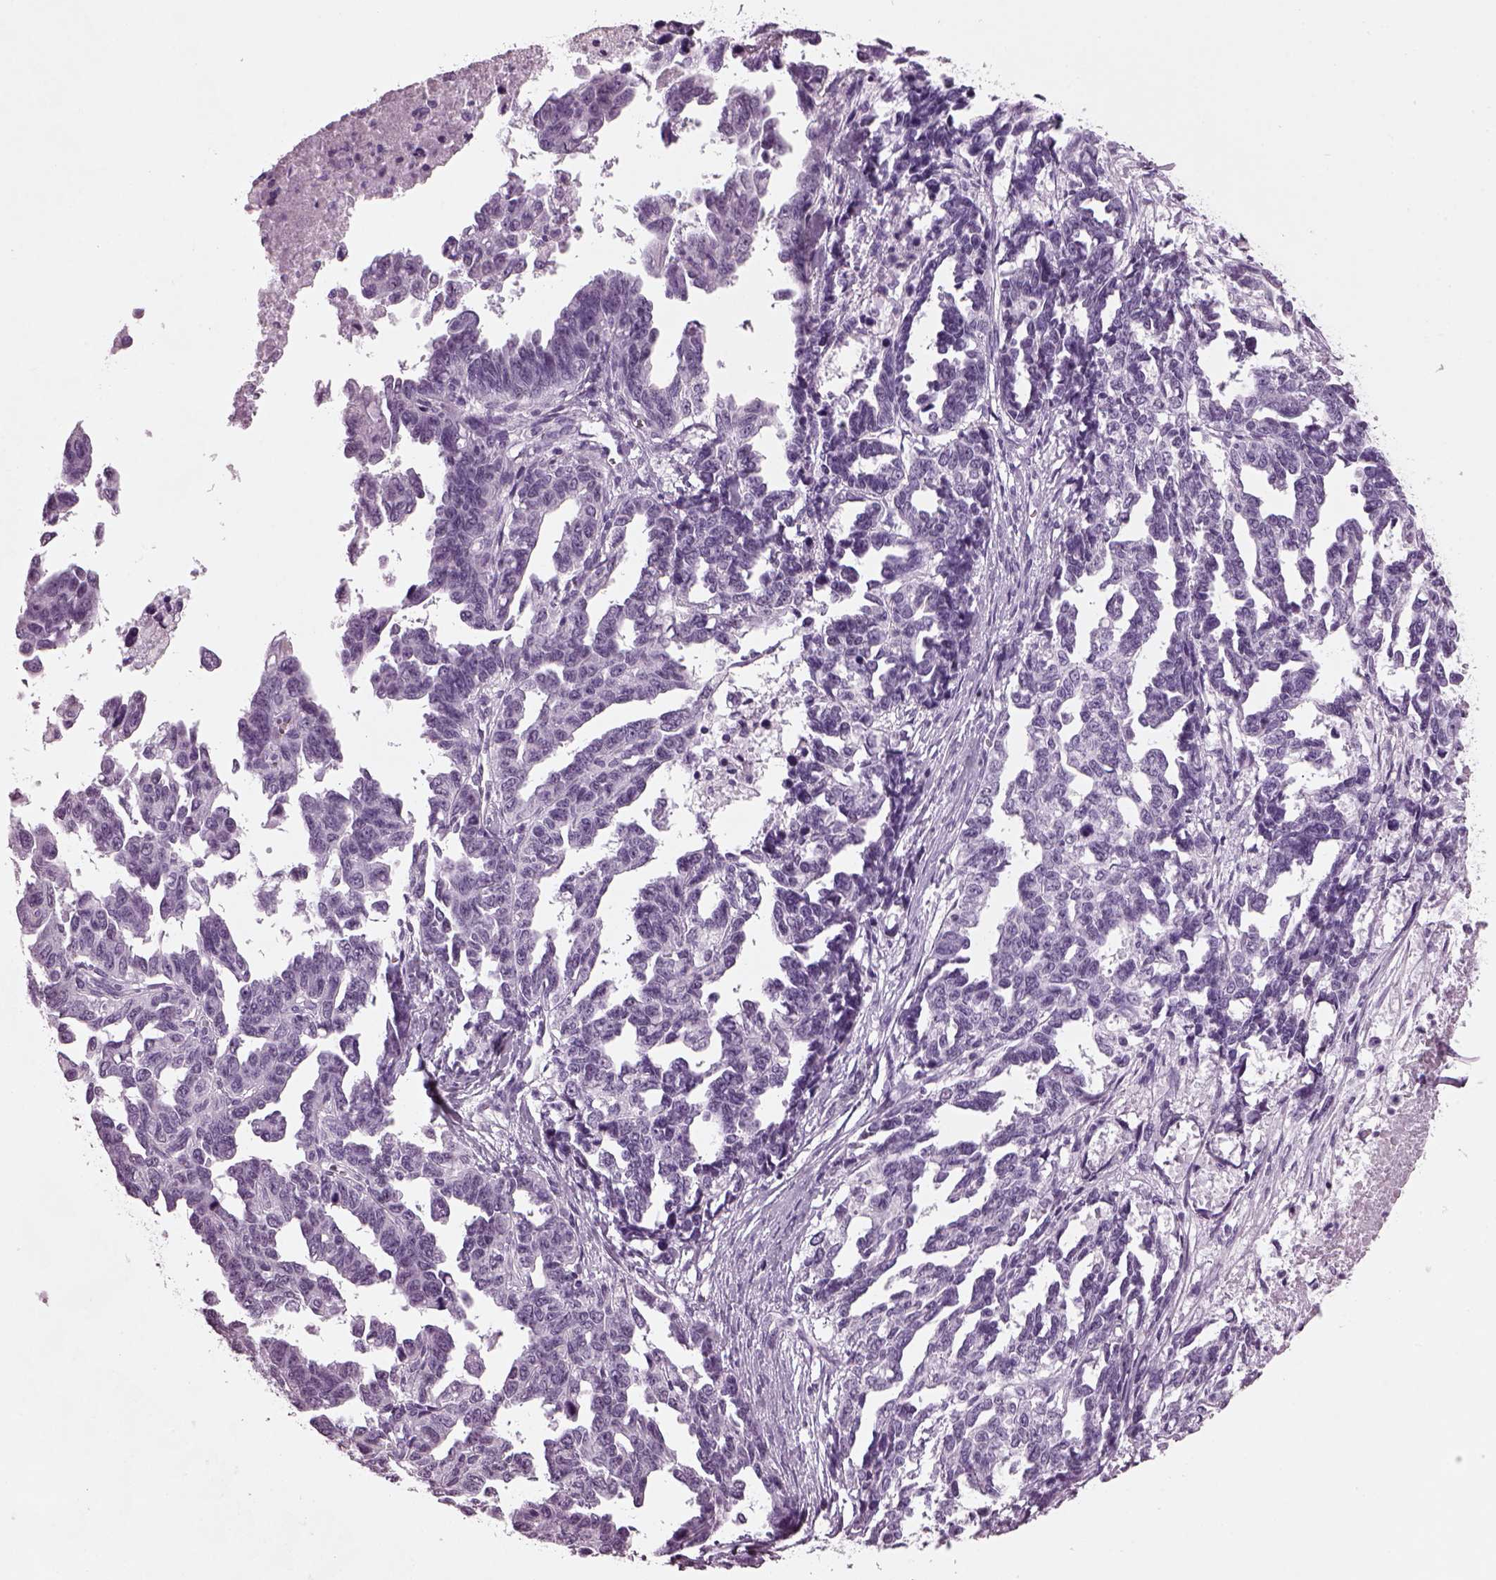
{"staining": {"intensity": "negative", "quantity": "none", "location": "none"}, "tissue": "ovarian cancer", "cell_type": "Tumor cells", "image_type": "cancer", "snomed": [{"axis": "morphology", "description": "Cystadenocarcinoma, serous, NOS"}, {"axis": "topography", "description": "Ovary"}], "caption": "DAB (3,3'-diaminobenzidine) immunohistochemical staining of human ovarian serous cystadenocarcinoma reveals no significant staining in tumor cells. The staining was performed using DAB to visualize the protein expression in brown, while the nuclei were stained in blue with hematoxylin (Magnification: 20x).", "gene": "KRTAP3-2", "patient": {"sex": "female", "age": 69}}